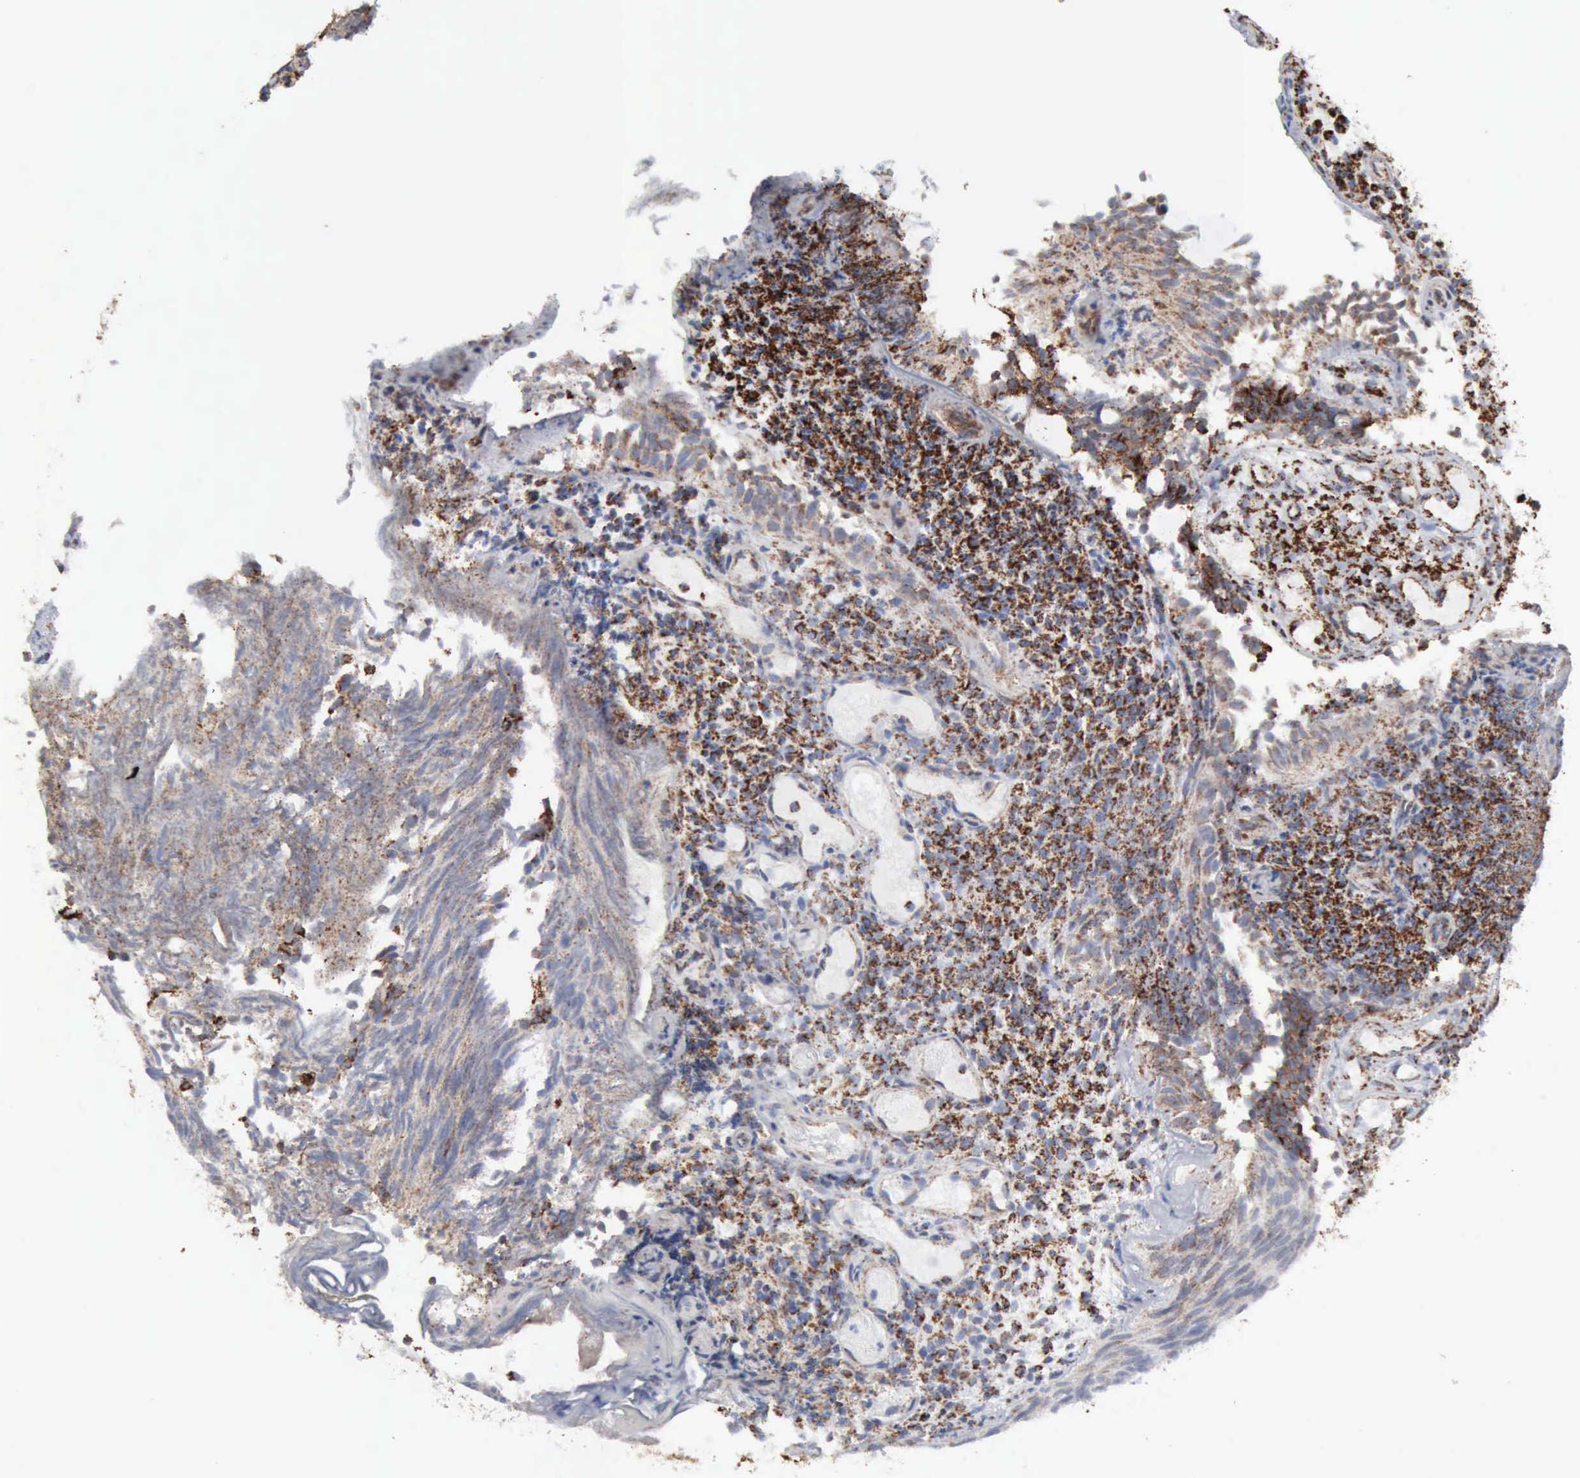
{"staining": {"intensity": "strong", "quantity": "25%-75%", "location": "cytoplasmic/membranous"}, "tissue": "urothelial cancer", "cell_type": "Tumor cells", "image_type": "cancer", "snomed": [{"axis": "morphology", "description": "Urothelial carcinoma, Low grade"}, {"axis": "topography", "description": "Urinary bladder"}], "caption": "This is a micrograph of IHC staining of low-grade urothelial carcinoma, which shows strong positivity in the cytoplasmic/membranous of tumor cells.", "gene": "ACO2", "patient": {"sex": "male", "age": 85}}